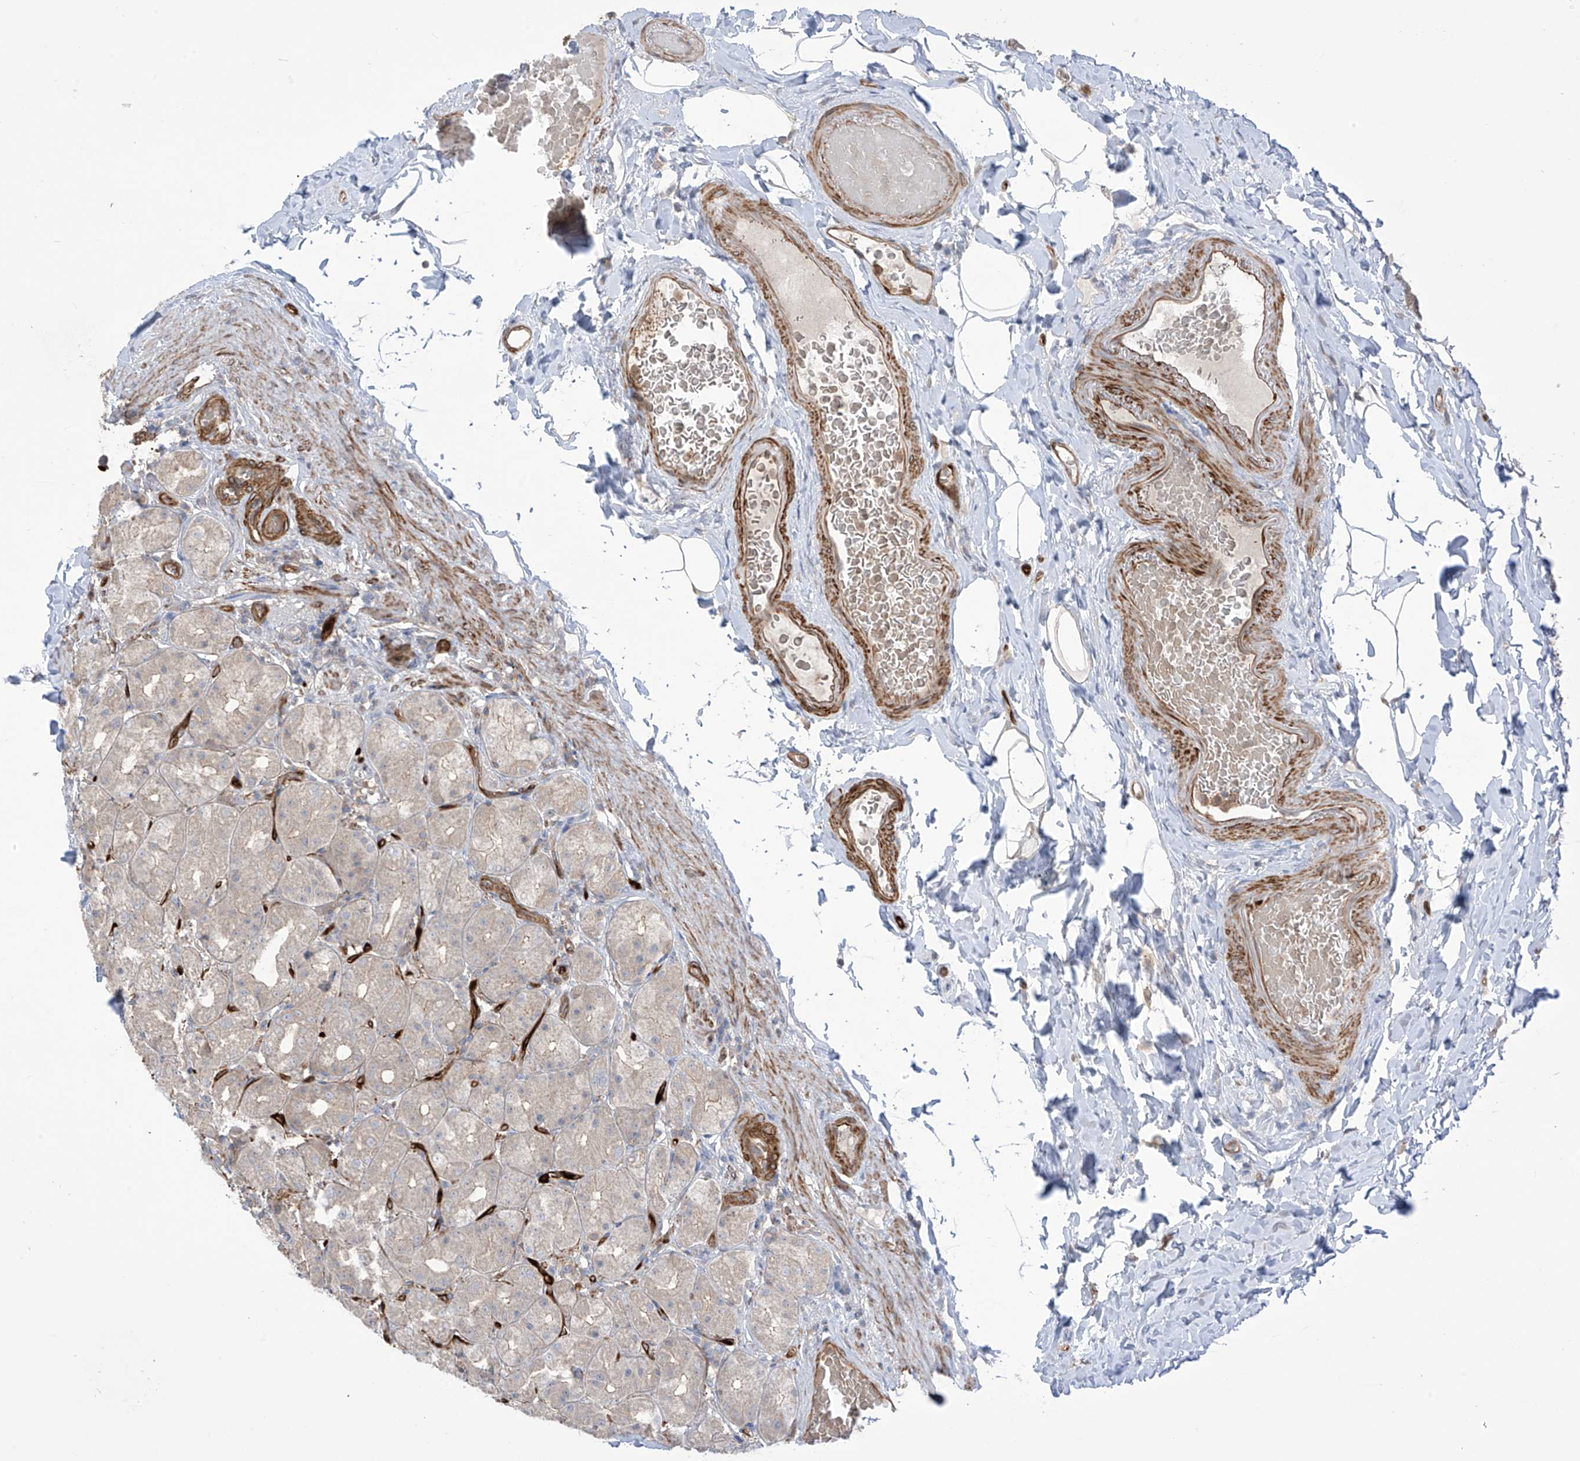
{"staining": {"intensity": "moderate", "quantity": "<25%", "location": "cytoplasmic/membranous"}, "tissue": "stomach", "cell_type": "Glandular cells", "image_type": "normal", "snomed": [{"axis": "morphology", "description": "Normal tissue, NOS"}, {"axis": "topography", "description": "Stomach, upper"}], "caption": "Immunohistochemical staining of benign stomach demonstrates <25% levels of moderate cytoplasmic/membranous protein positivity in approximately <25% of glandular cells. The protein is shown in brown color, while the nuclei are stained blue.", "gene": "TRMU", "patient": {"sex": "male", "age": 68}}